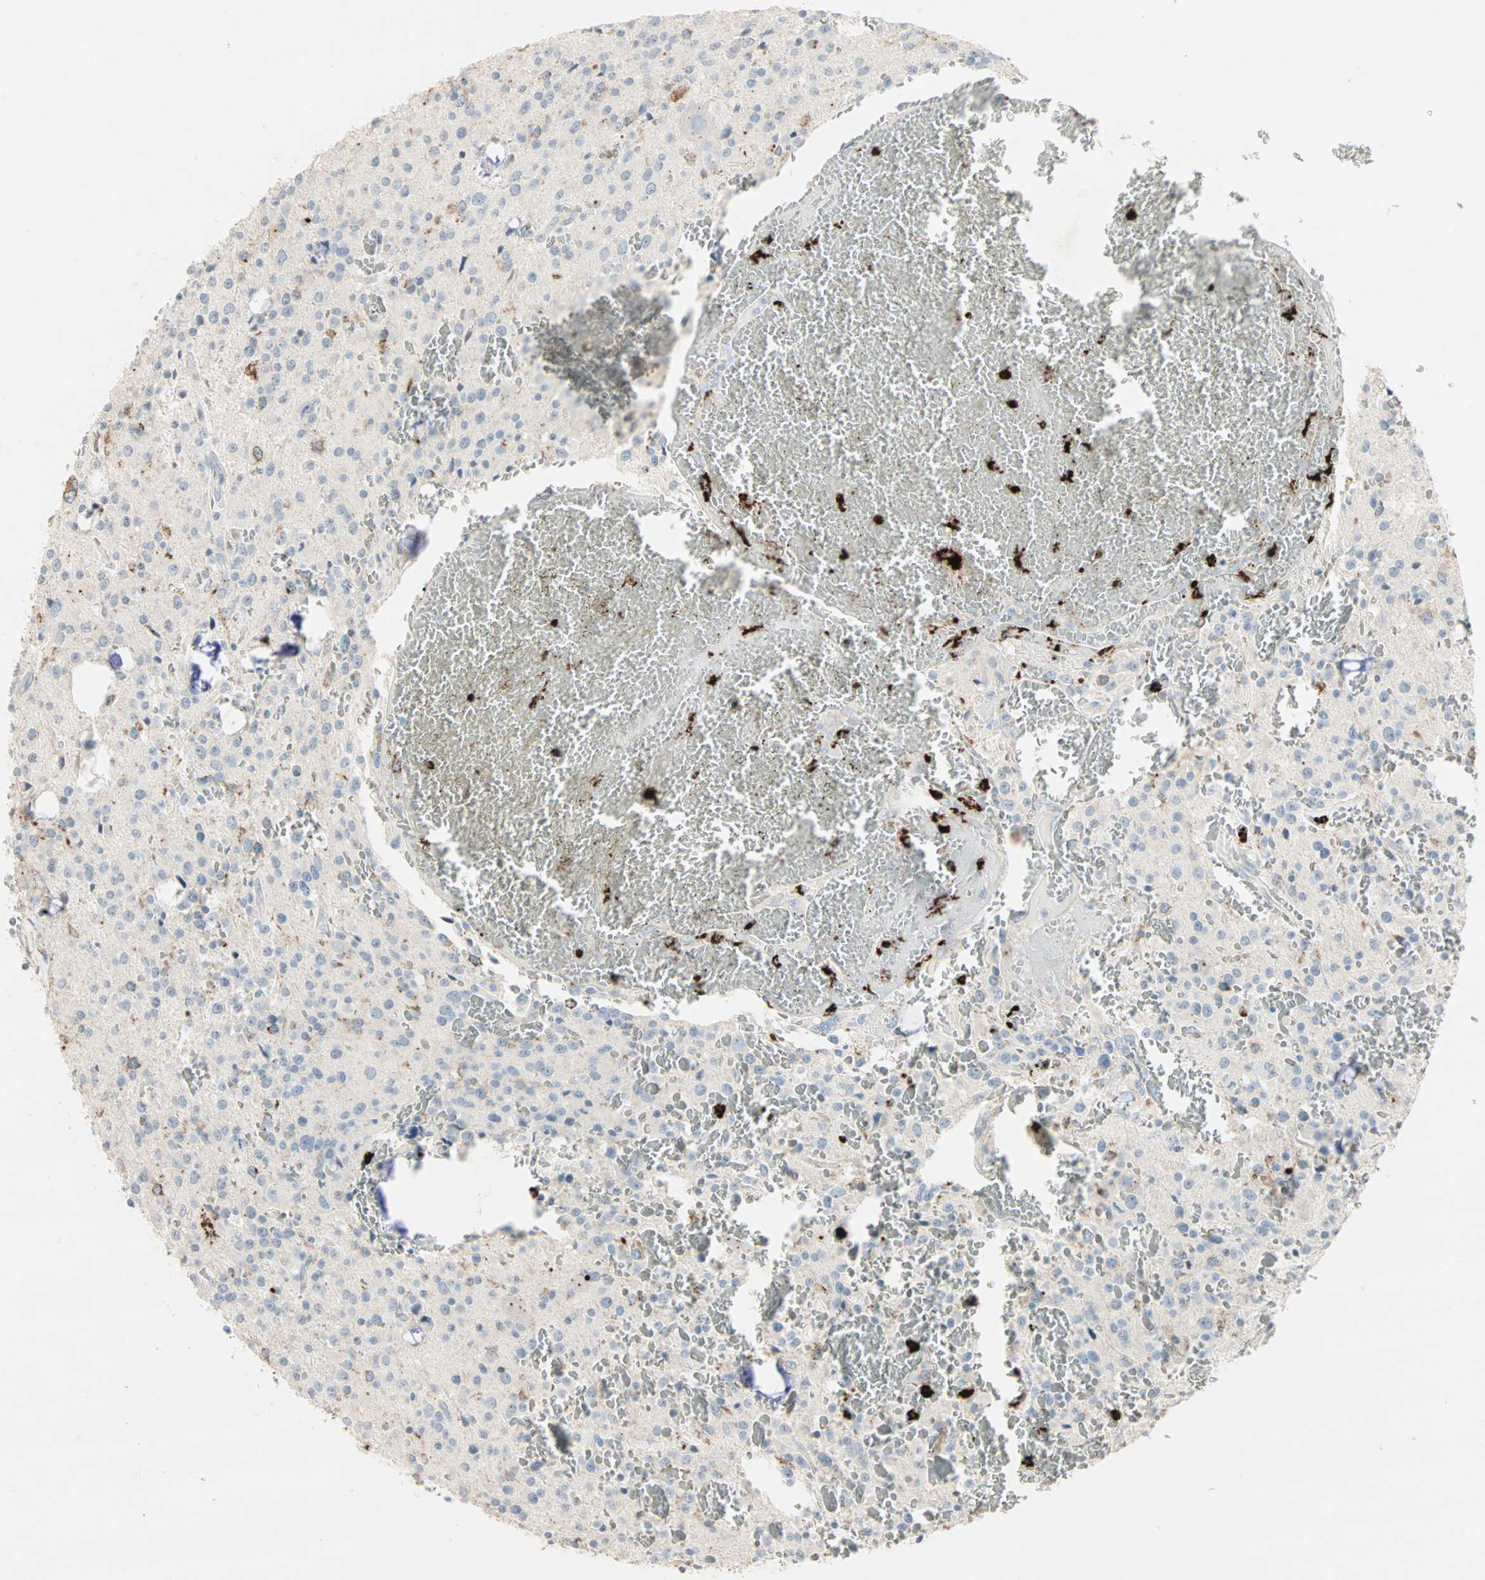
{"staining": {"intensity": "negative", "quantity": "none", "location": "none"}, "tissue": "glioma", "cell_type": "Tumor cells", "image_type": "cancer", "snomed": [{"axis": "morphology", "description": "Glioma, malignant, Low grade"}, {"axis": "topography", "description": "Brain"}], "caption": "This histopathology image is of glioma stained with immunohistochemistry to label a protein in brown with the nuclei are counter-stained blue. There is no positivity in tumor cells. (DAB immunohistochemistry (IHC) with hematoxylin counter stain).", "gene": "CEACAM6", "patient": {"sex": "male", "age": 58}}